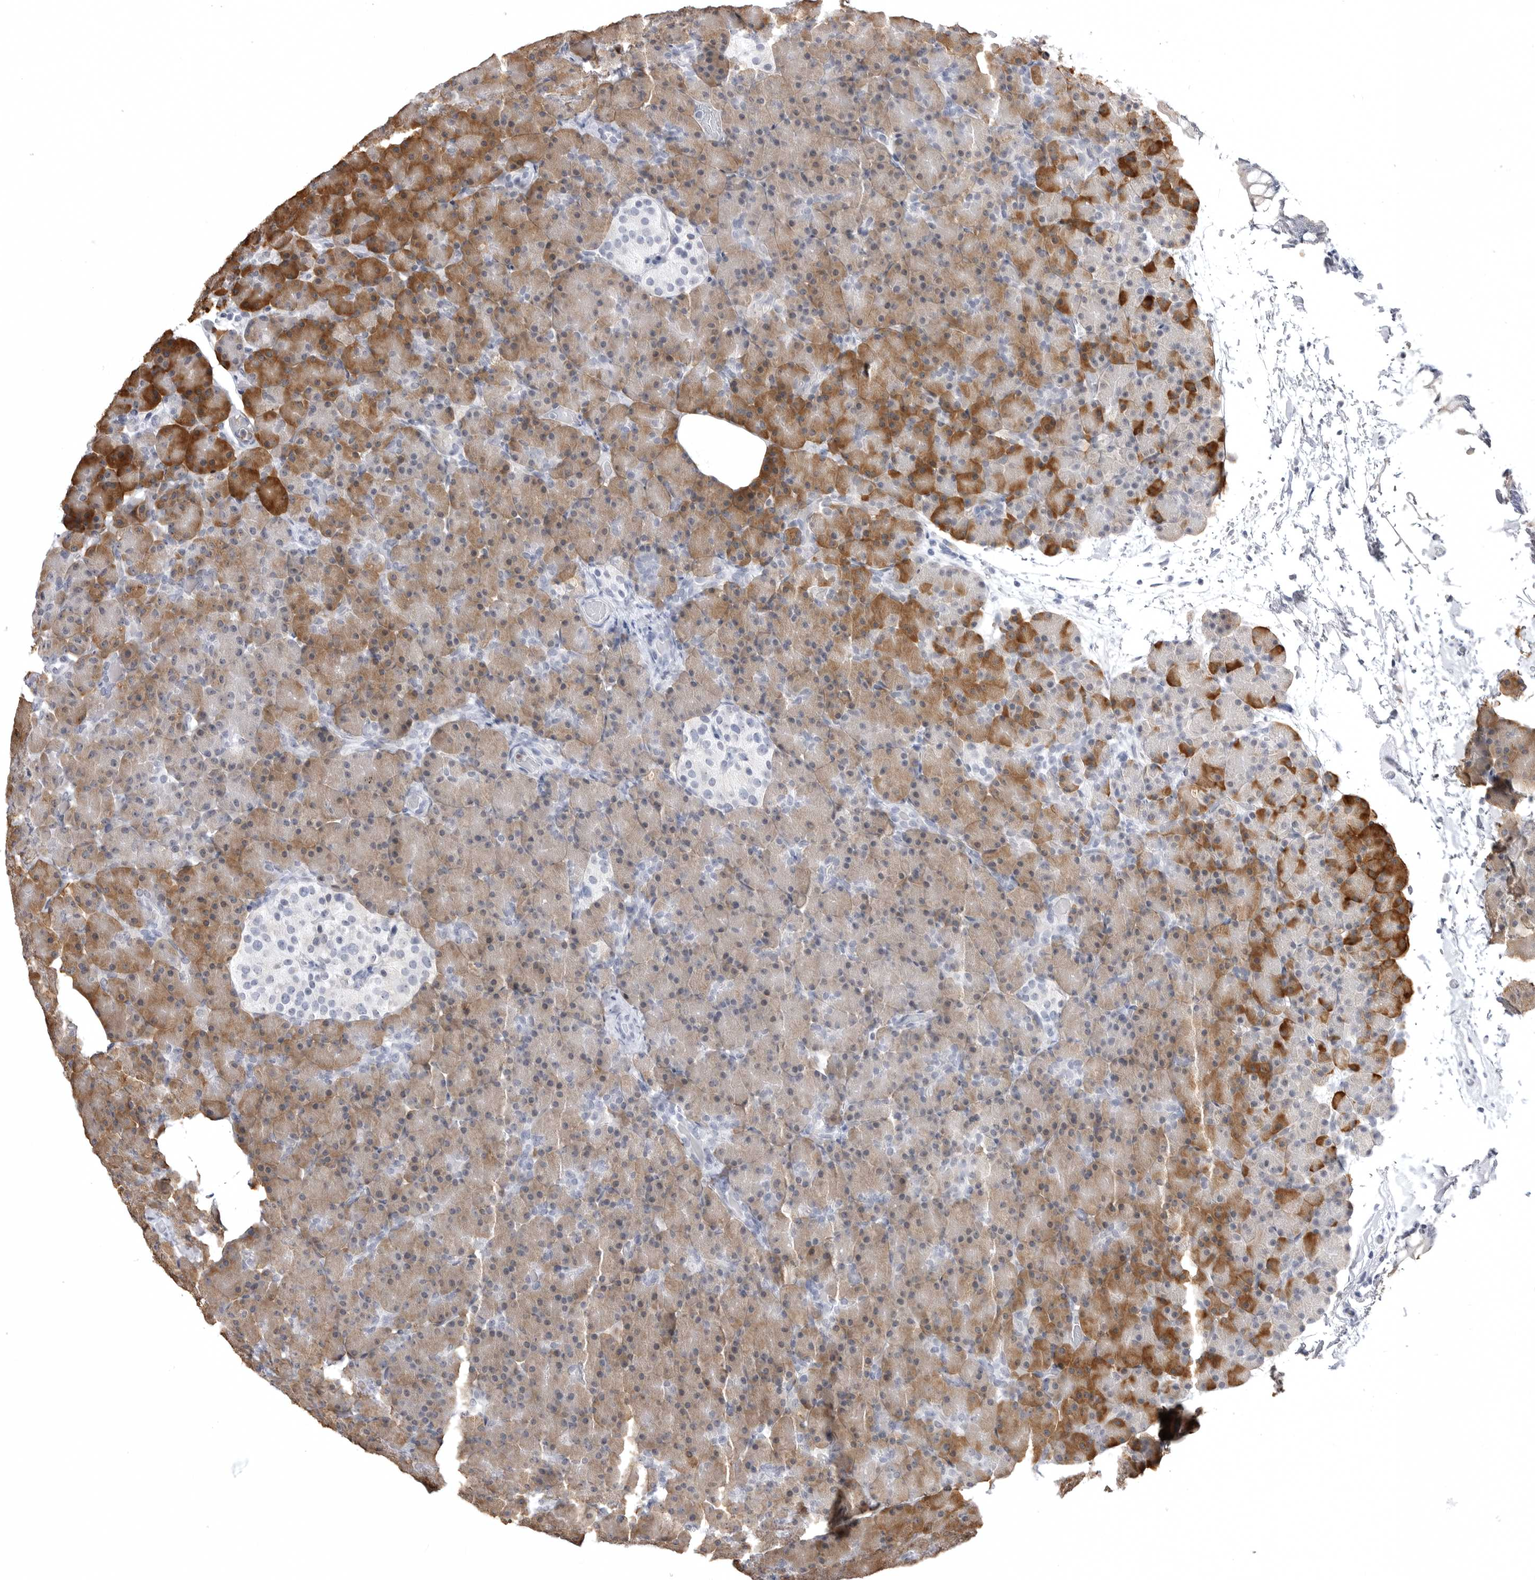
{"staining": {"intensity": "moderate", "quantity": ">75%", "location": "cytoplasmic/membranous"}, "tissue": "pancreas", "cell_type": "Exocrine glandular cells", "image_type": "normal", "snomed": [{"axis": "morphology", "description": "Normal tissue, NOS"}, {"axis": "topography", "description": "Pancreas"}], "caption": "Unremarkable pancreas reveals moderate cytoplasmic/membranous expression in approximately >75% of exocrine glandular cells, visualized by immunohistochemistry.", "gene": "STAP2", "patient": {"sex": "female", "age": 43}}